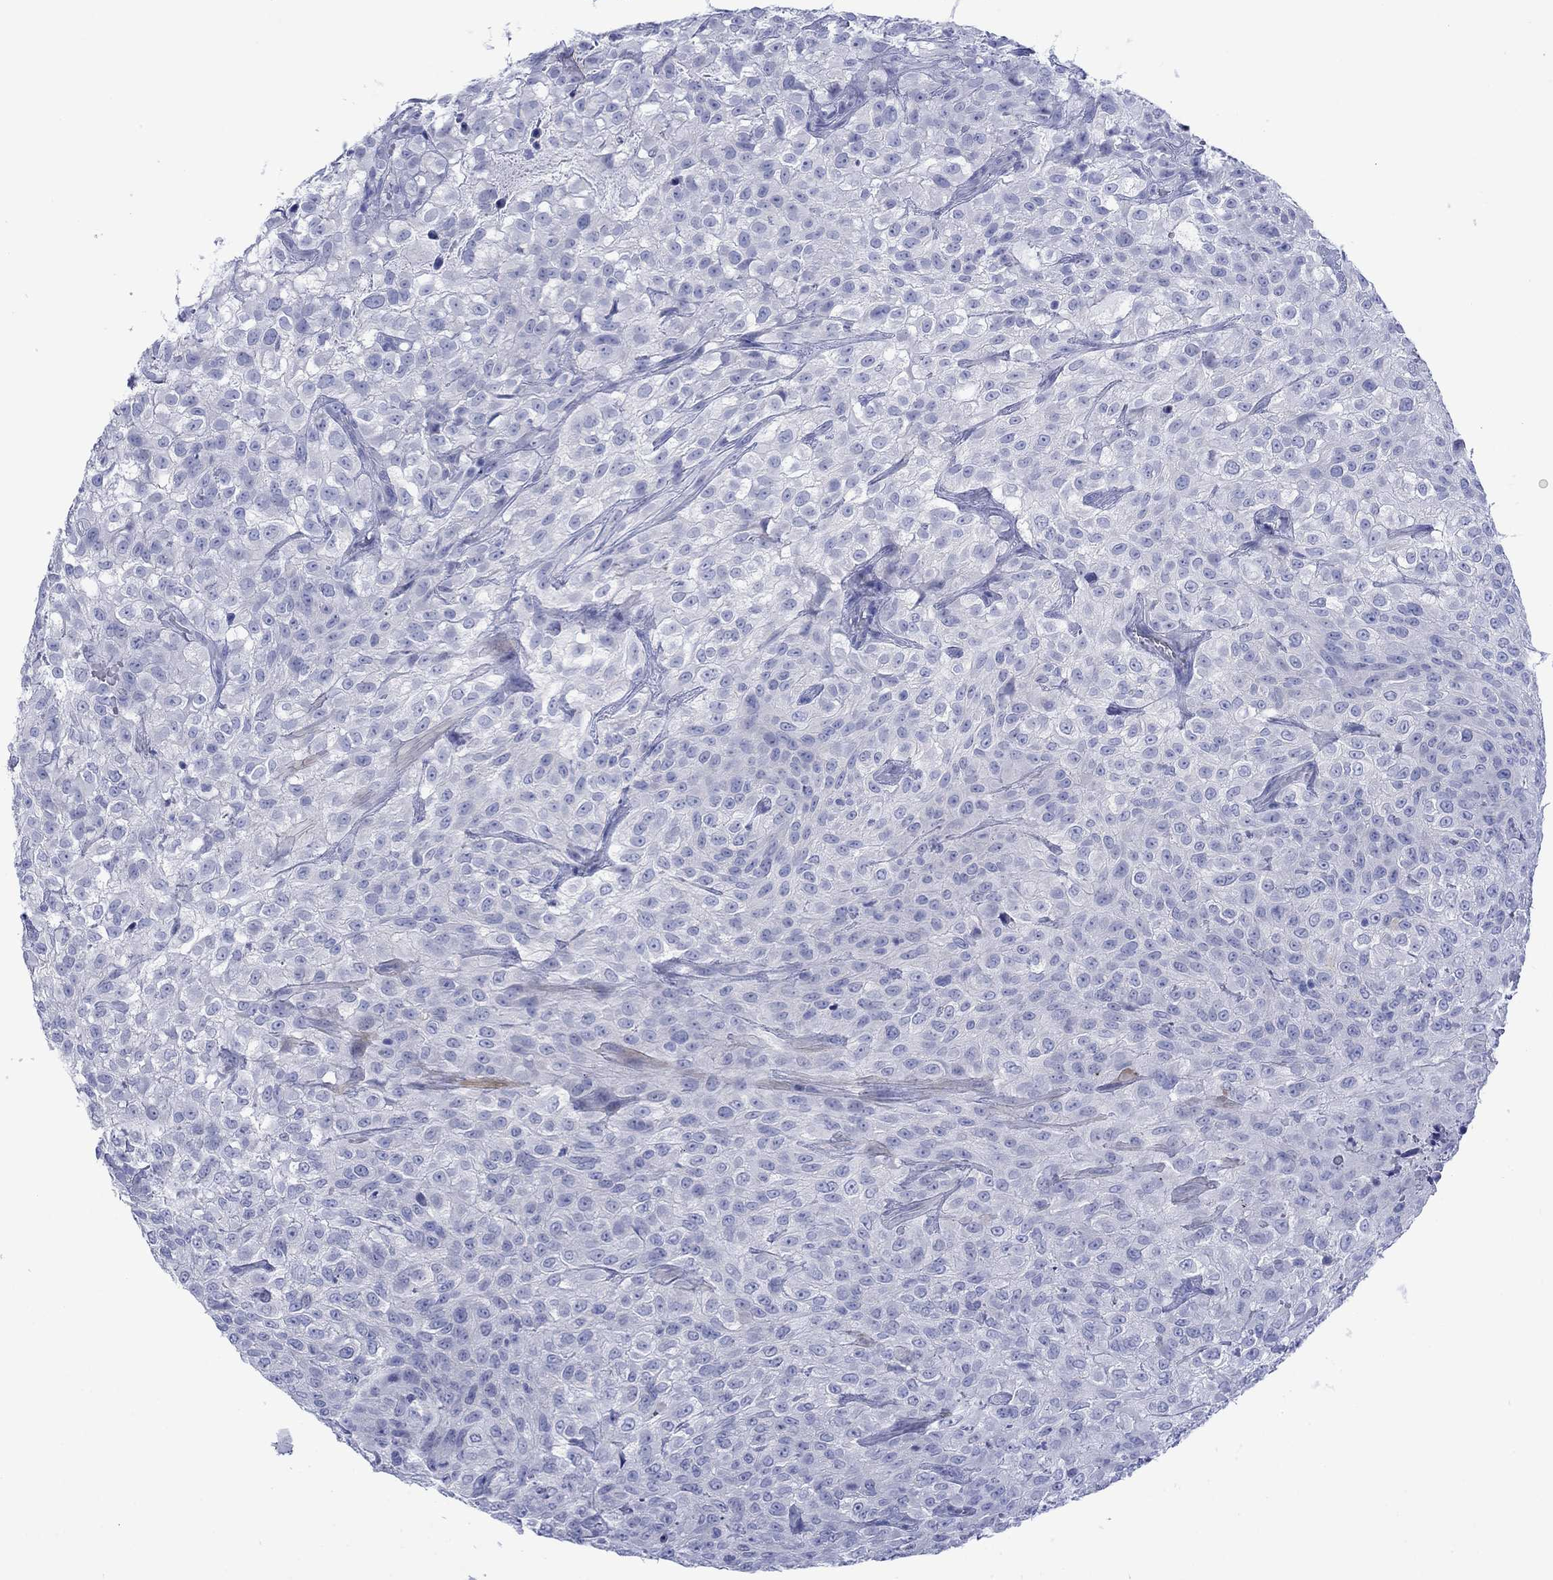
{"staining": {"intensity": "negative", "quantity": "none", "location": "none"}, "tissue": "urothelial cancer", "cell_type": "Tumor cells", "image_type": "cancer", "snomed": [{"axis": "morphology", "description": "Urothelial carcinoma, High grade"}, {"axis": "topography", "description": "Urinary bladder"}], "caption": "The photomicrograph shows no significant expression in tumor cells of high-grade urothelial carcinoma.", "gene": "MLANA", "patient": {"sex": "male", "age": 56}}